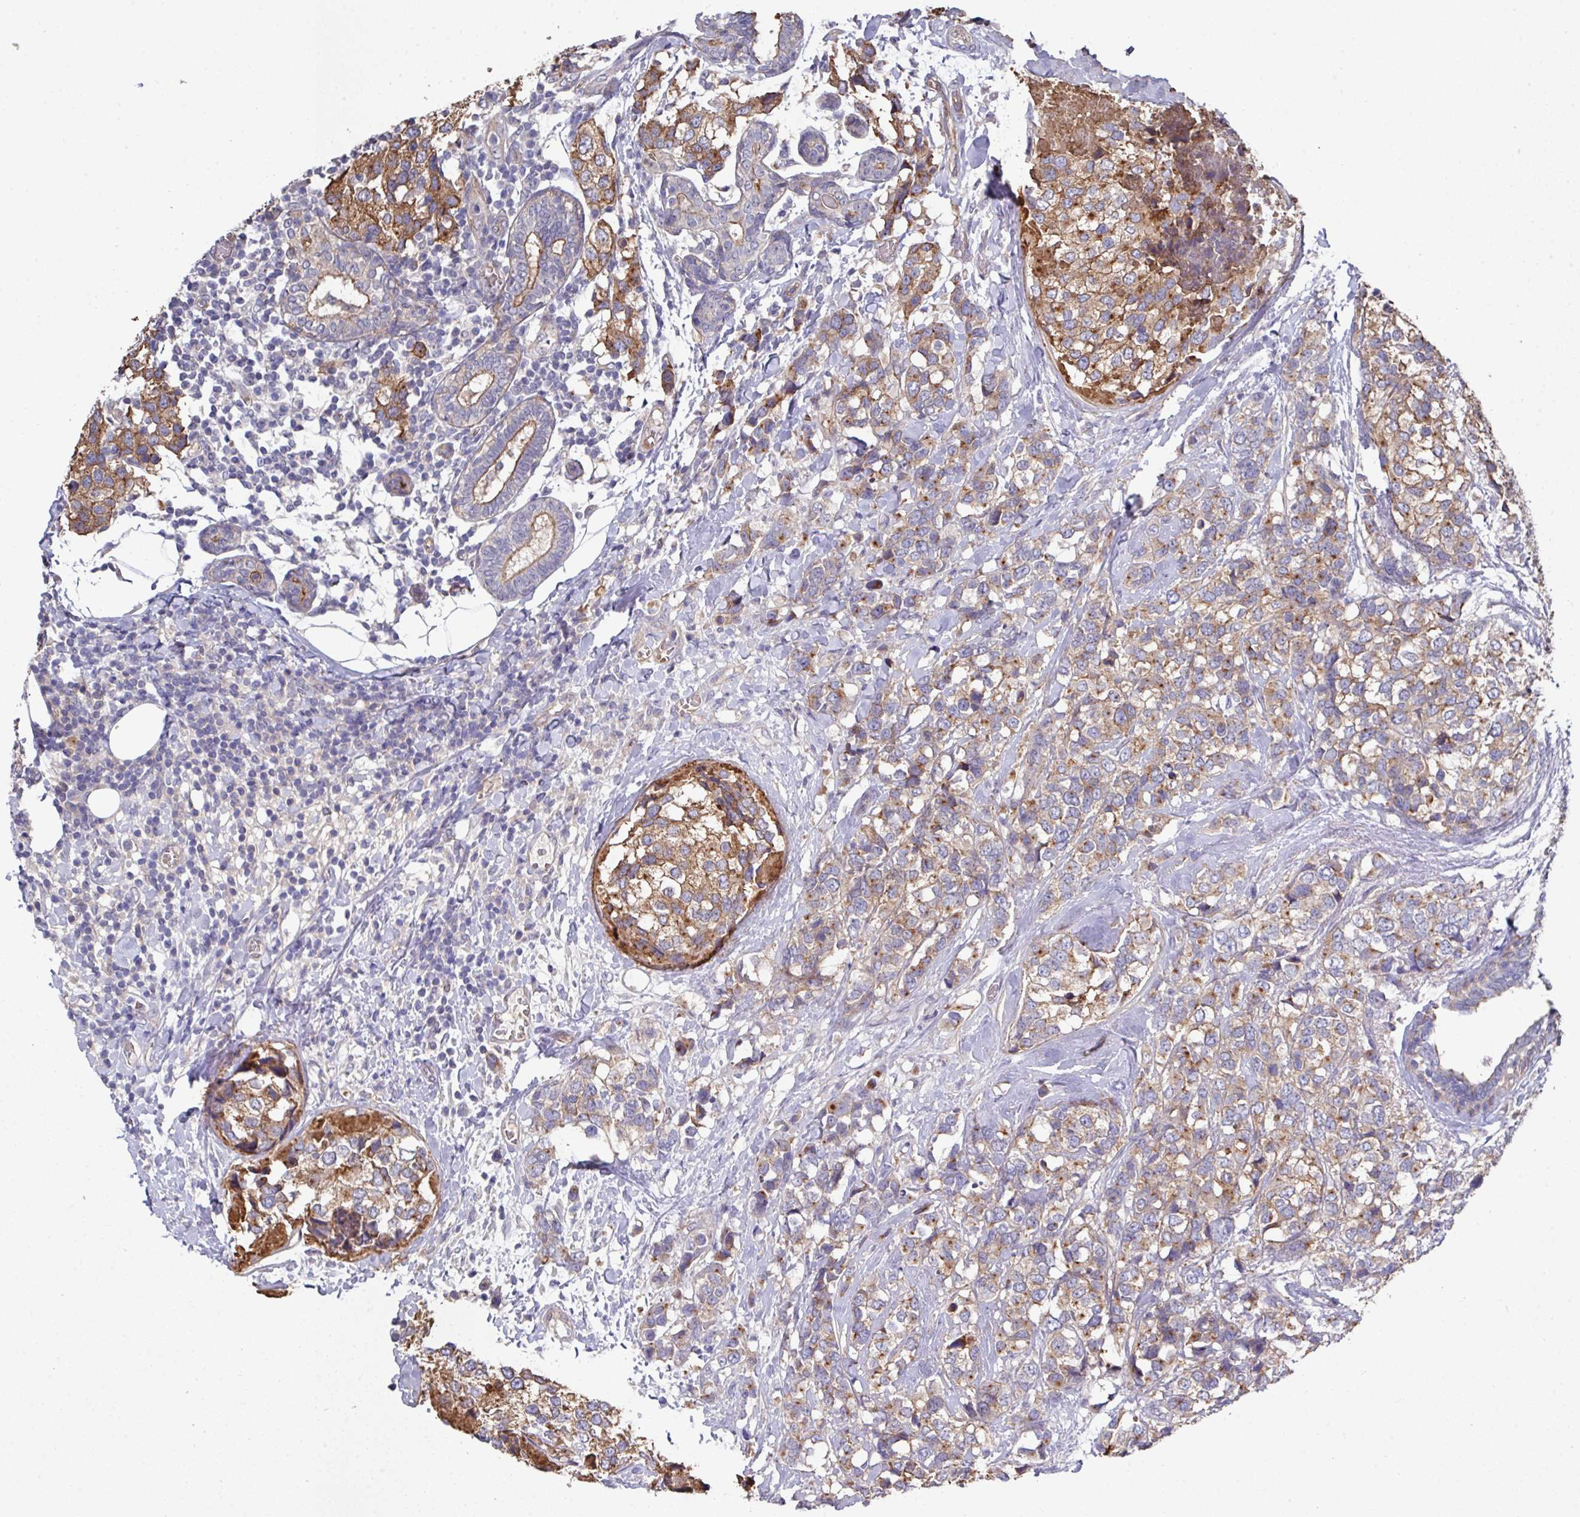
{"staining": {"intensity": "moderate", "quantity": "25%-75%", "location": "cytoplasmic/membranous"}, "tissue": "breast cancer", "cell_type": "Tumor cells", "image_type": "cancer", "snomed": [{"axis": "morphology", "description": "Lobular carcinoma"}, {"axis": "topography", "description": "Breast"}], "caption": "IHC image of human lobular carcinoma (breast) stained for a protein (brown), which demonstrates medium levels of moderate cytoplasmic/membranous staining in about 25%-75% of tumor cells.", "gene": "PRR5", "patient": {"sex": "female", "age": 59}}